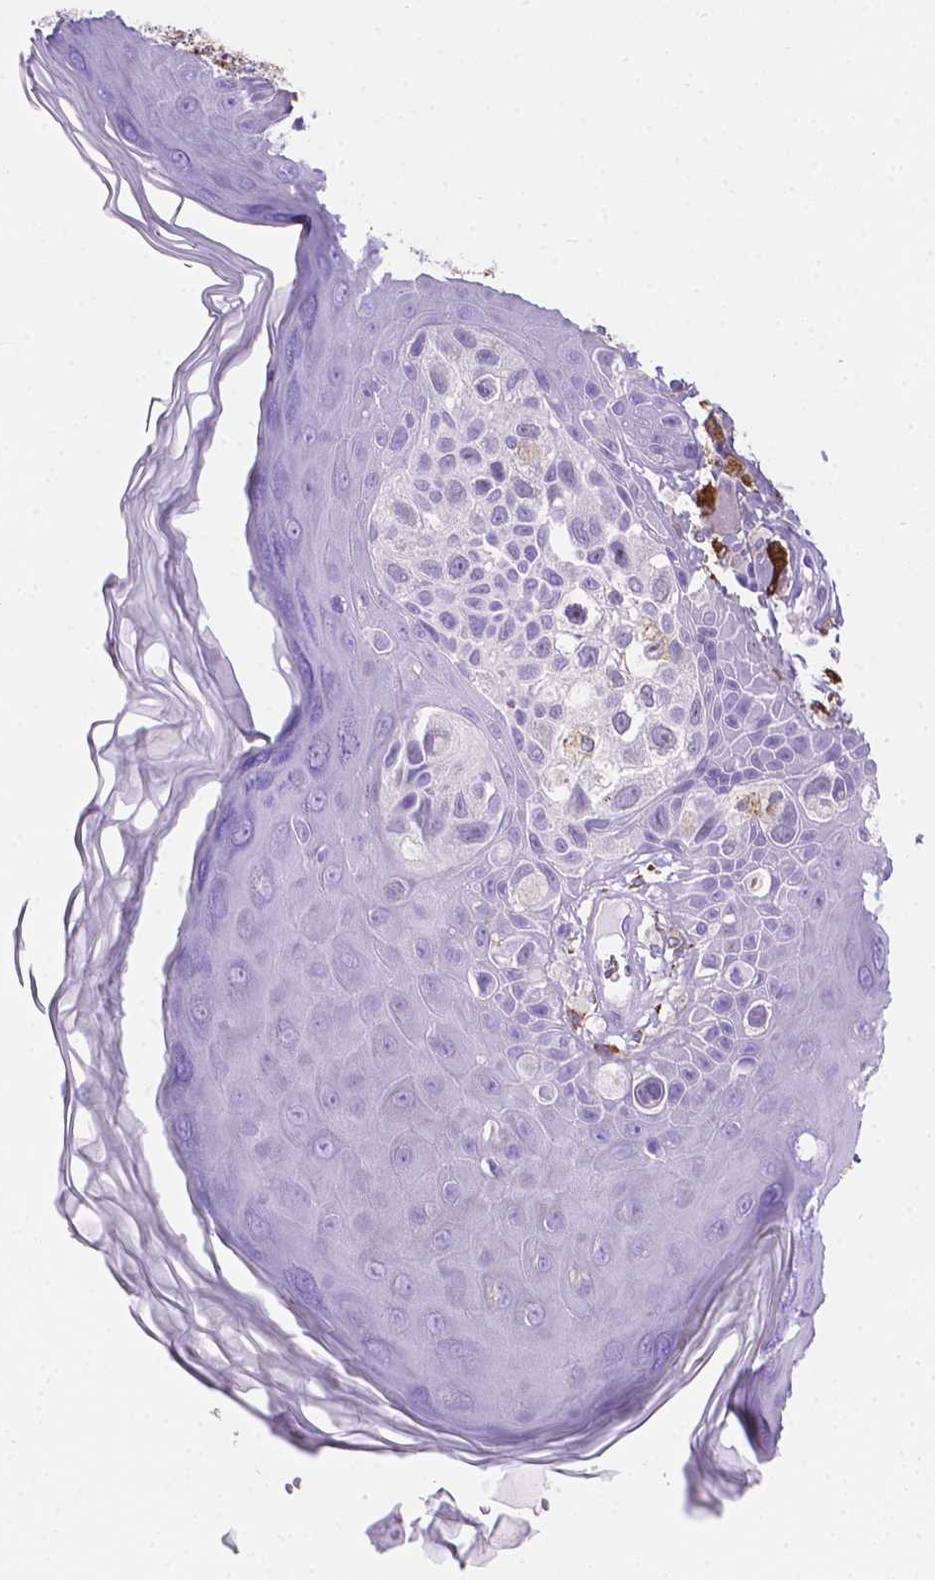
{"staining": {"intensity": "negative", "quantity": "none", "location": "none"}, "tissue": "melanoma", "cell_type": "Tumor cells", "image_type": "cancer", "snomed": [{"axis": "morphology", "description": "Malignant melanoma, NOS"}, {"axis": "topography", "description": "Skin"}], "caption": "Protein analysis of malignant melanoma displays no significant staining in tumor cells. (Stains: DAB immunohistochemistry (IHC) with hematoxylin counter stain, Microscopy: brightfield microscopy at high magnification).", "gene": "MACF1", "patient": {"sex": "male", "age": 67}}